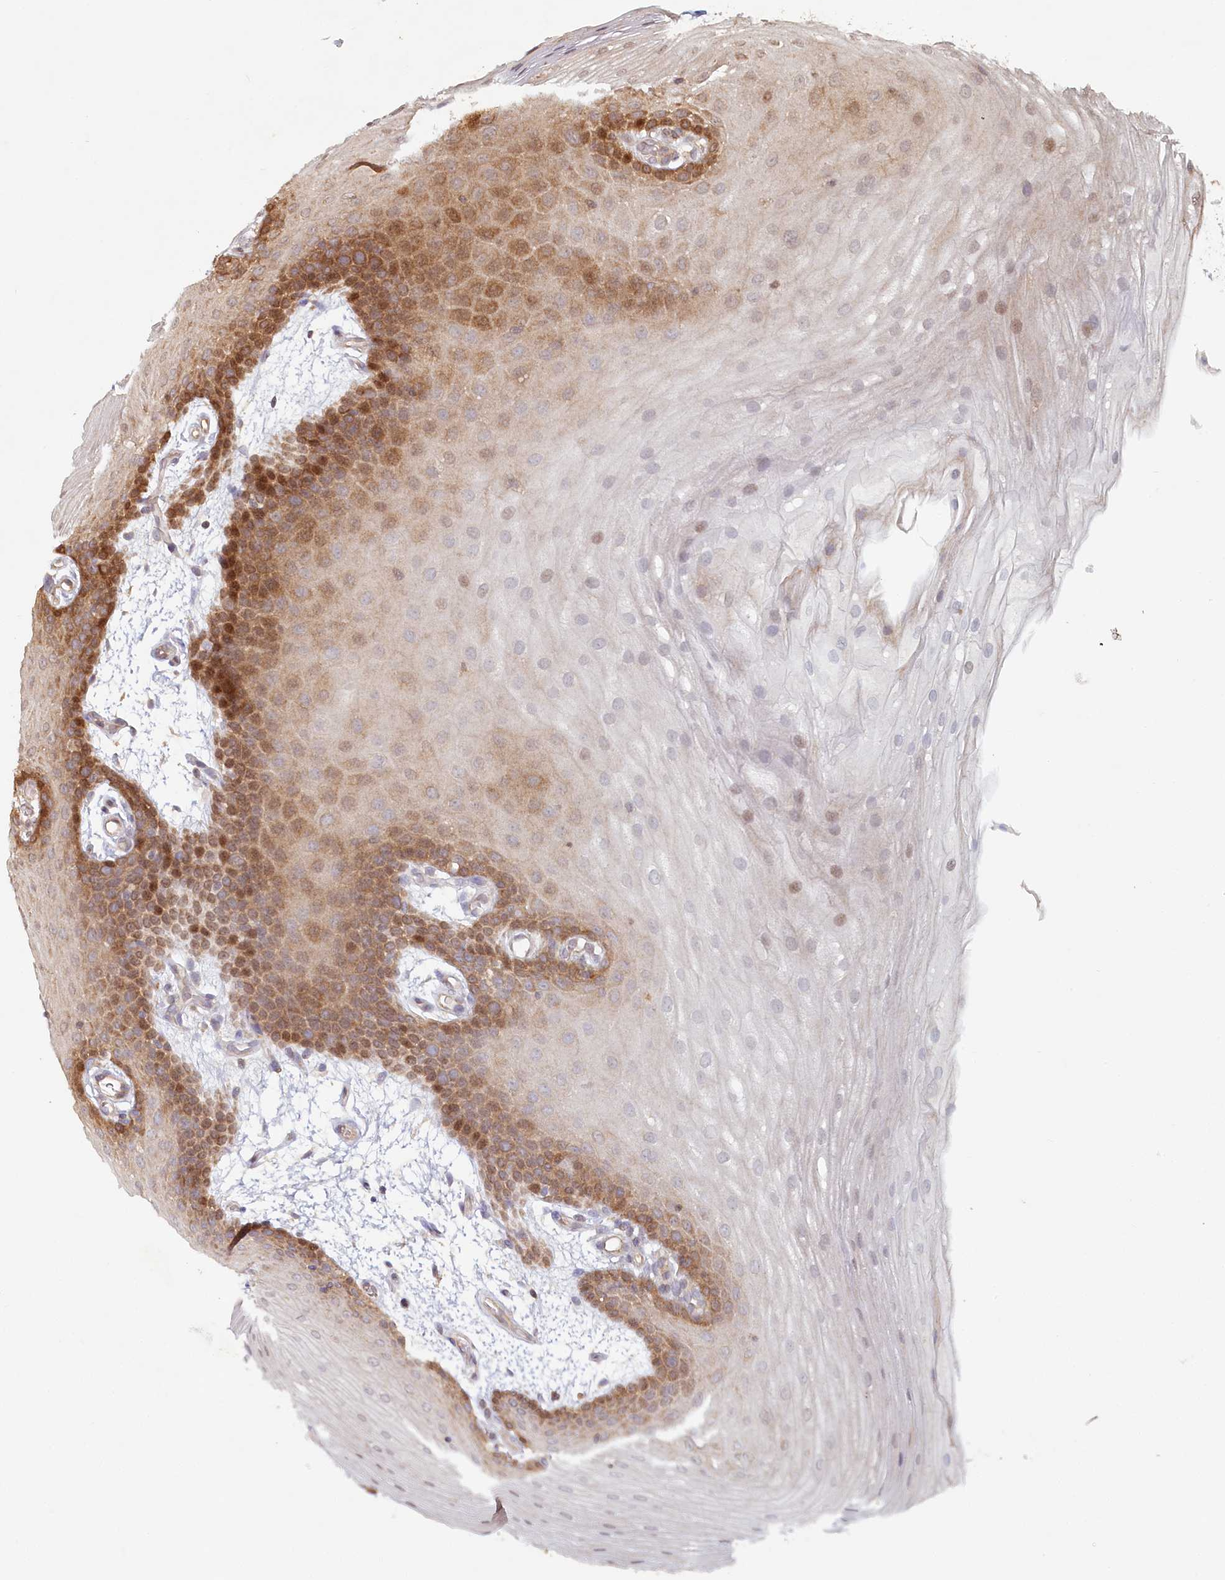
{"staining": {"intensity": "moderate", "quantity": "25%-75%", "location": "cytoplasmic/membranous,nuclear"}, "tissue": "oral mucosa", "cell_type": "Squamous epithelial cells", "image_type": "normal", "snomed": [{"axis": "morphology", "description": "Normal tissue, NOS"}, {"axis": "topography", "description": "Oral tissue"}], "caption": "An image of human oral mucosa stained for a protein exhibits moderate cytoplasmic/membranous,nuclear brown staining in squamous epithelial cells.", "gene": "HAL", "patient": {"sex": "male", "age": 68}}